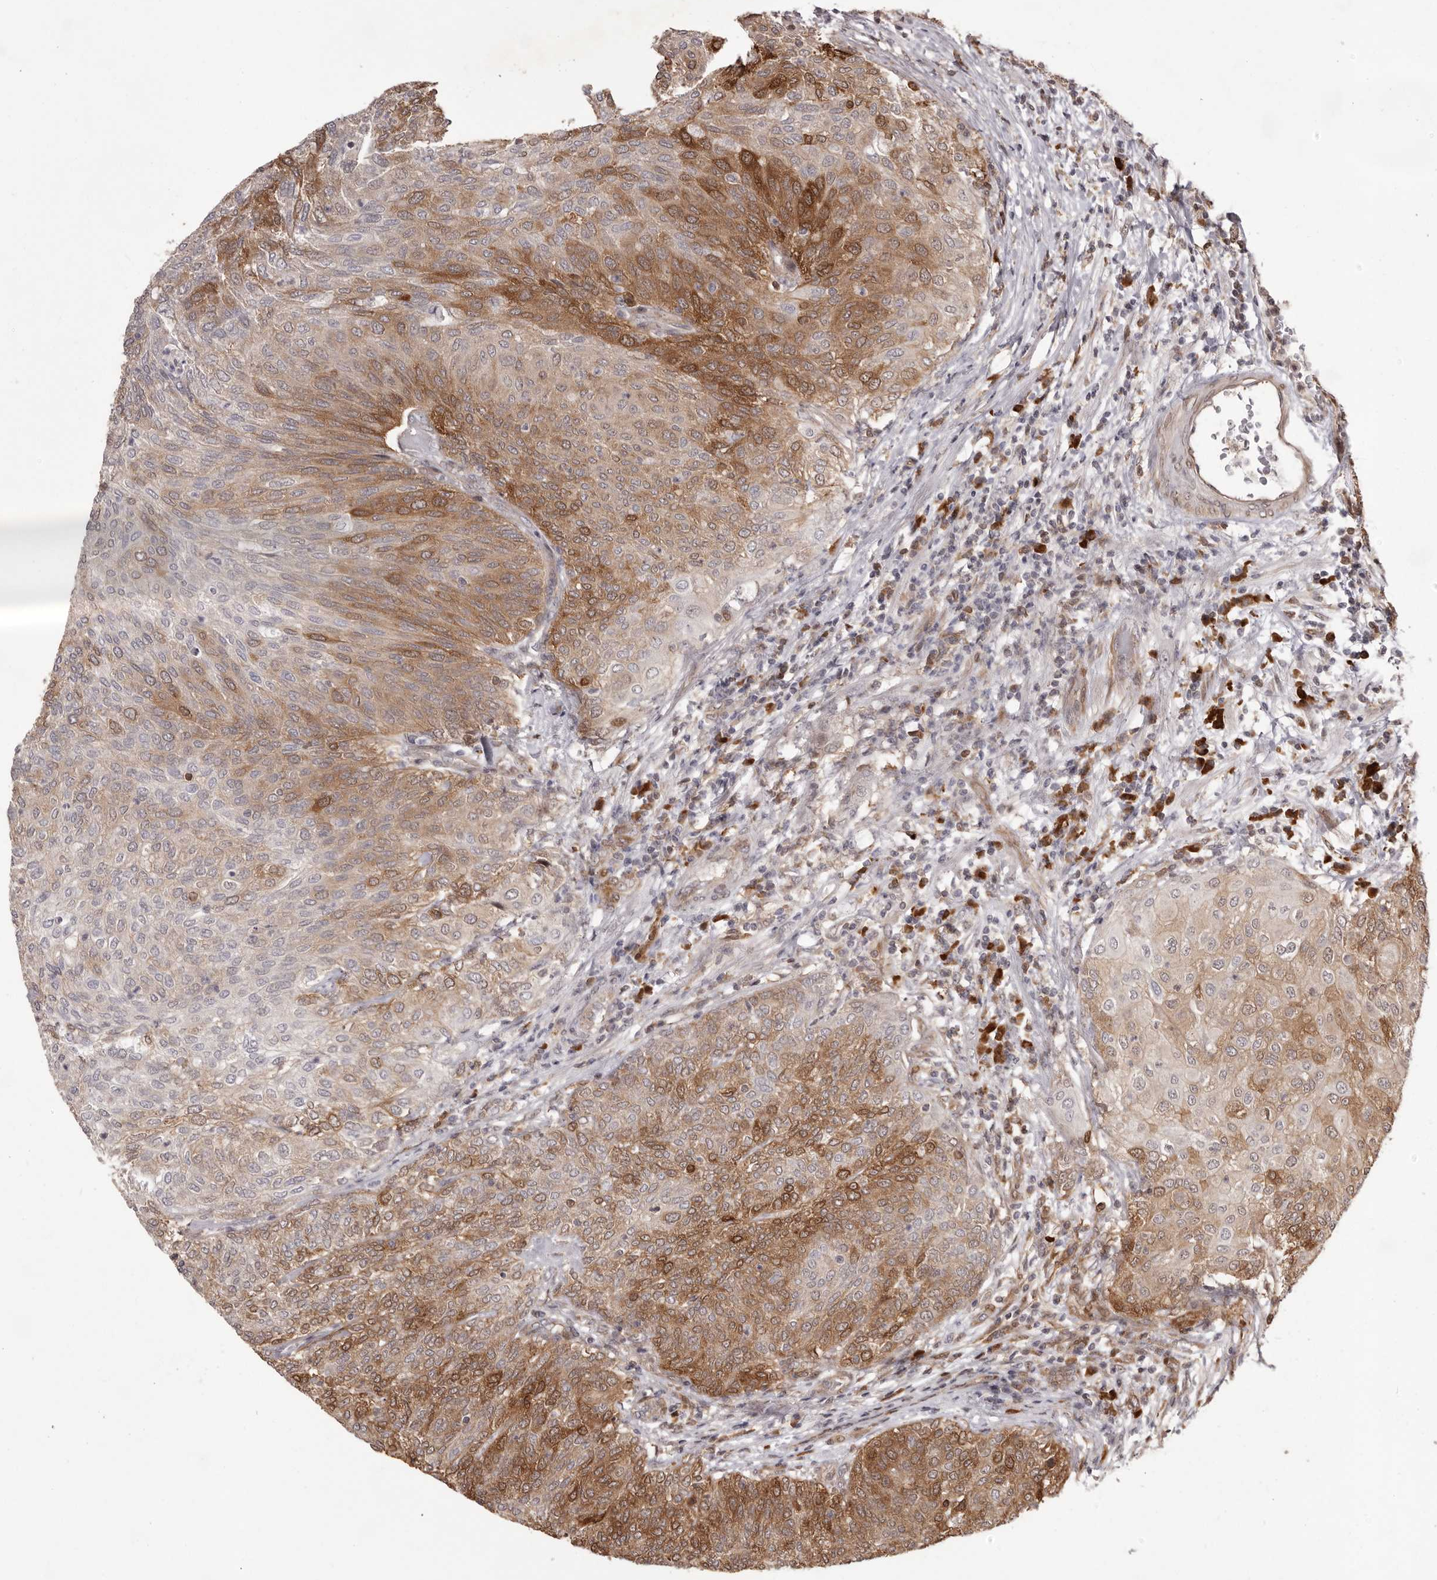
{"staining": {"intensity": "moderate", "quantity": "25%-75%", "location": "cytoplasmic/membranous"}, "tissue": "urothelial cancer", "cell_type": "Tumor cells", "image_type": "cancer", "snomed": [{"axis": "morphology", "description": "Urothelial carcinoma, Low grade"}, {"axis": "topography", "description": "Urinary bladder"}], "caption": "A histopathology image of urothelial carcinoma (low-grade) stained for a protein shows moderate cytoplasmic/membranous brown staining in tumor cells. The staining is performed using DAB (3,3'-diaminobenzidine) brown chromogen to label protein expression. The nuclei are counter-stained blue using hematoxylin.", "gene": "GFOD1", "patient": {"sex": "female", "age": 79}}